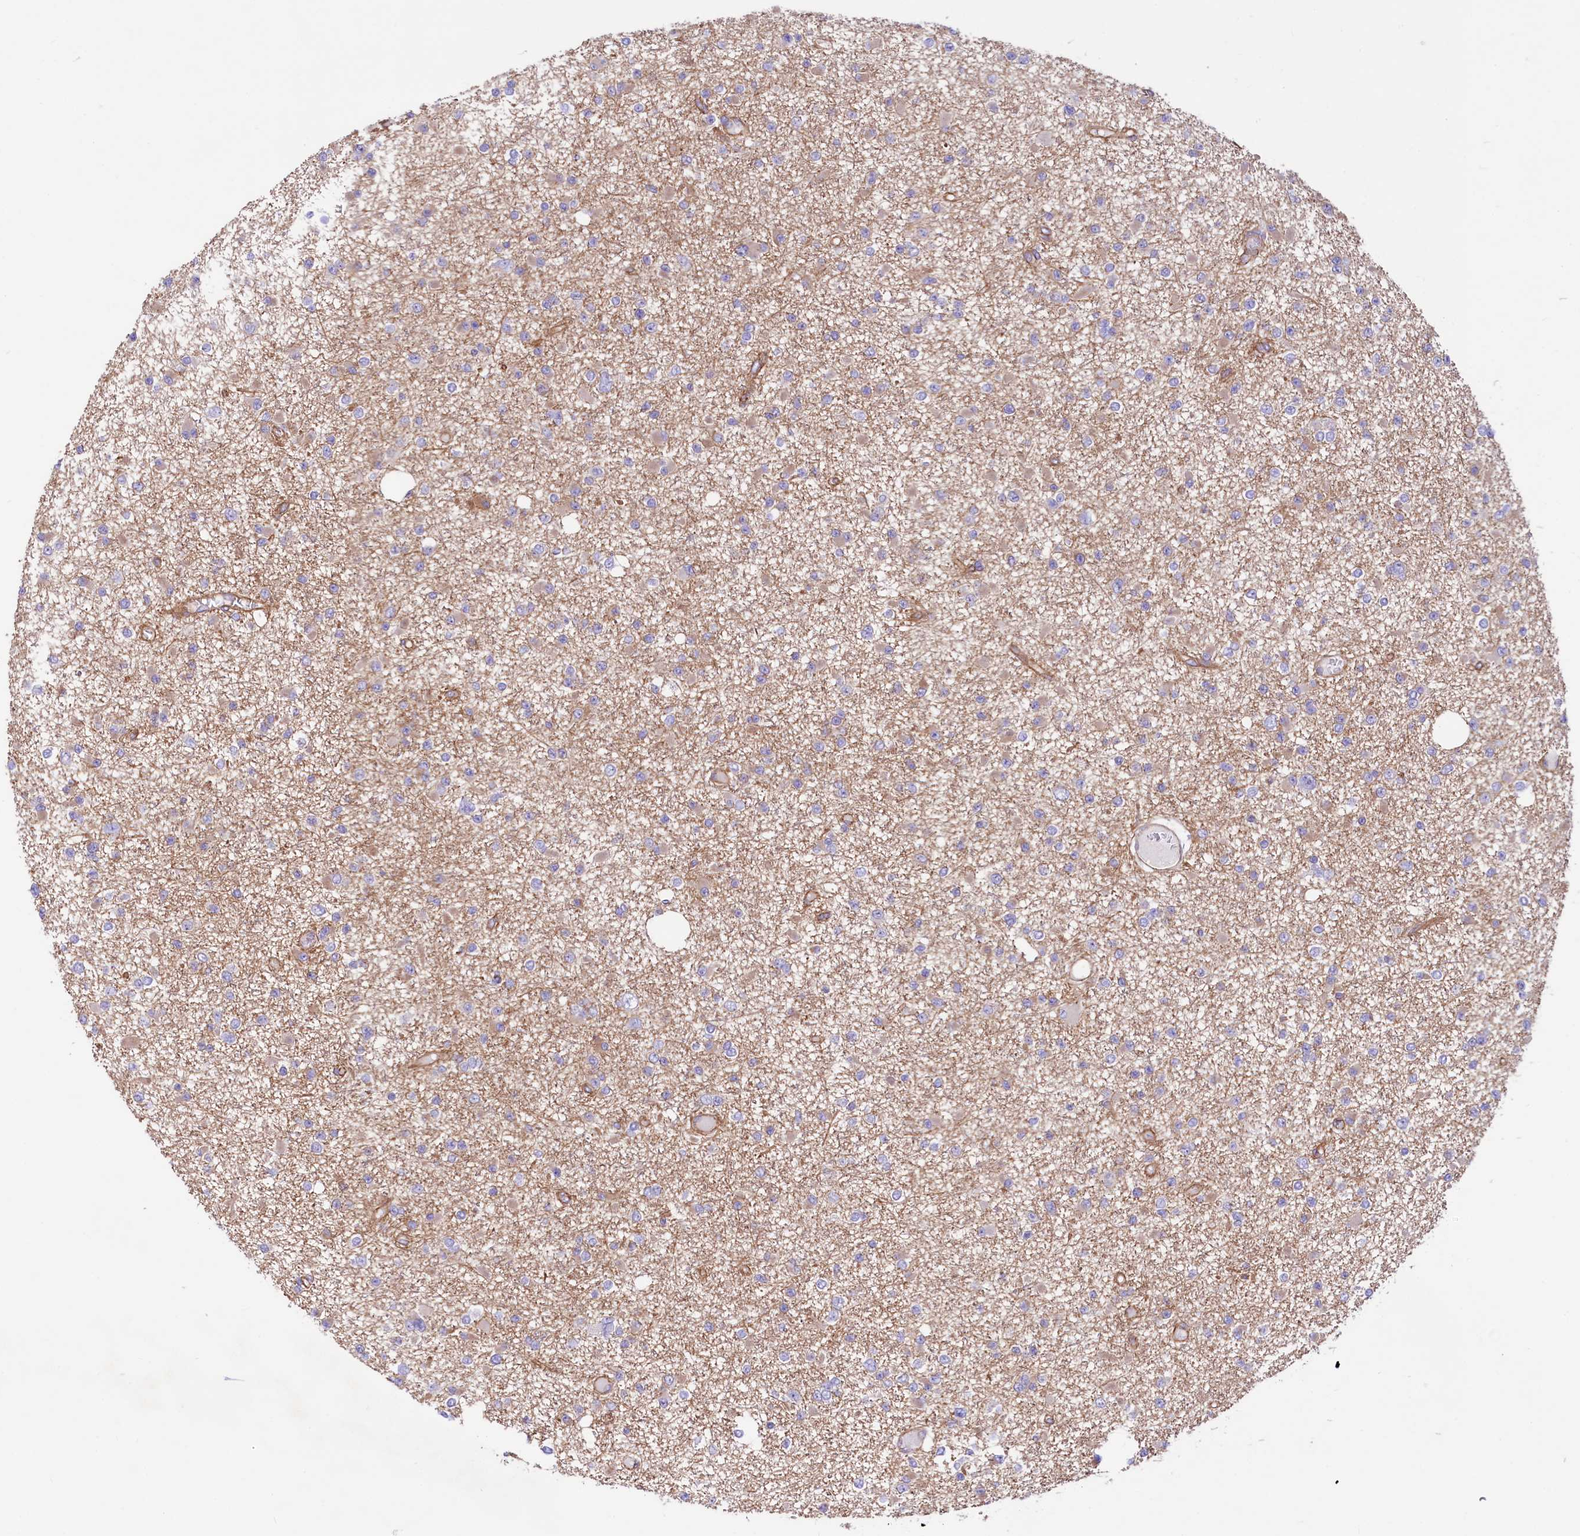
{"staining": {"intensity": "negative", "quantity": "none", "location": "none"}, "tissue": "glioma", "cell_type": "Tumor cells", "image_type": "cancer", "snomed": [{"axis": "morphology", "description": "Glioma, malignant, Low grade"}, {"axis": "topography", "description": "Brain"}], "caption": "Tumor cells are negative for protein expression in human glioma.", "gene": "SLF1", "patient": {"sex": "female", "age": 22}}